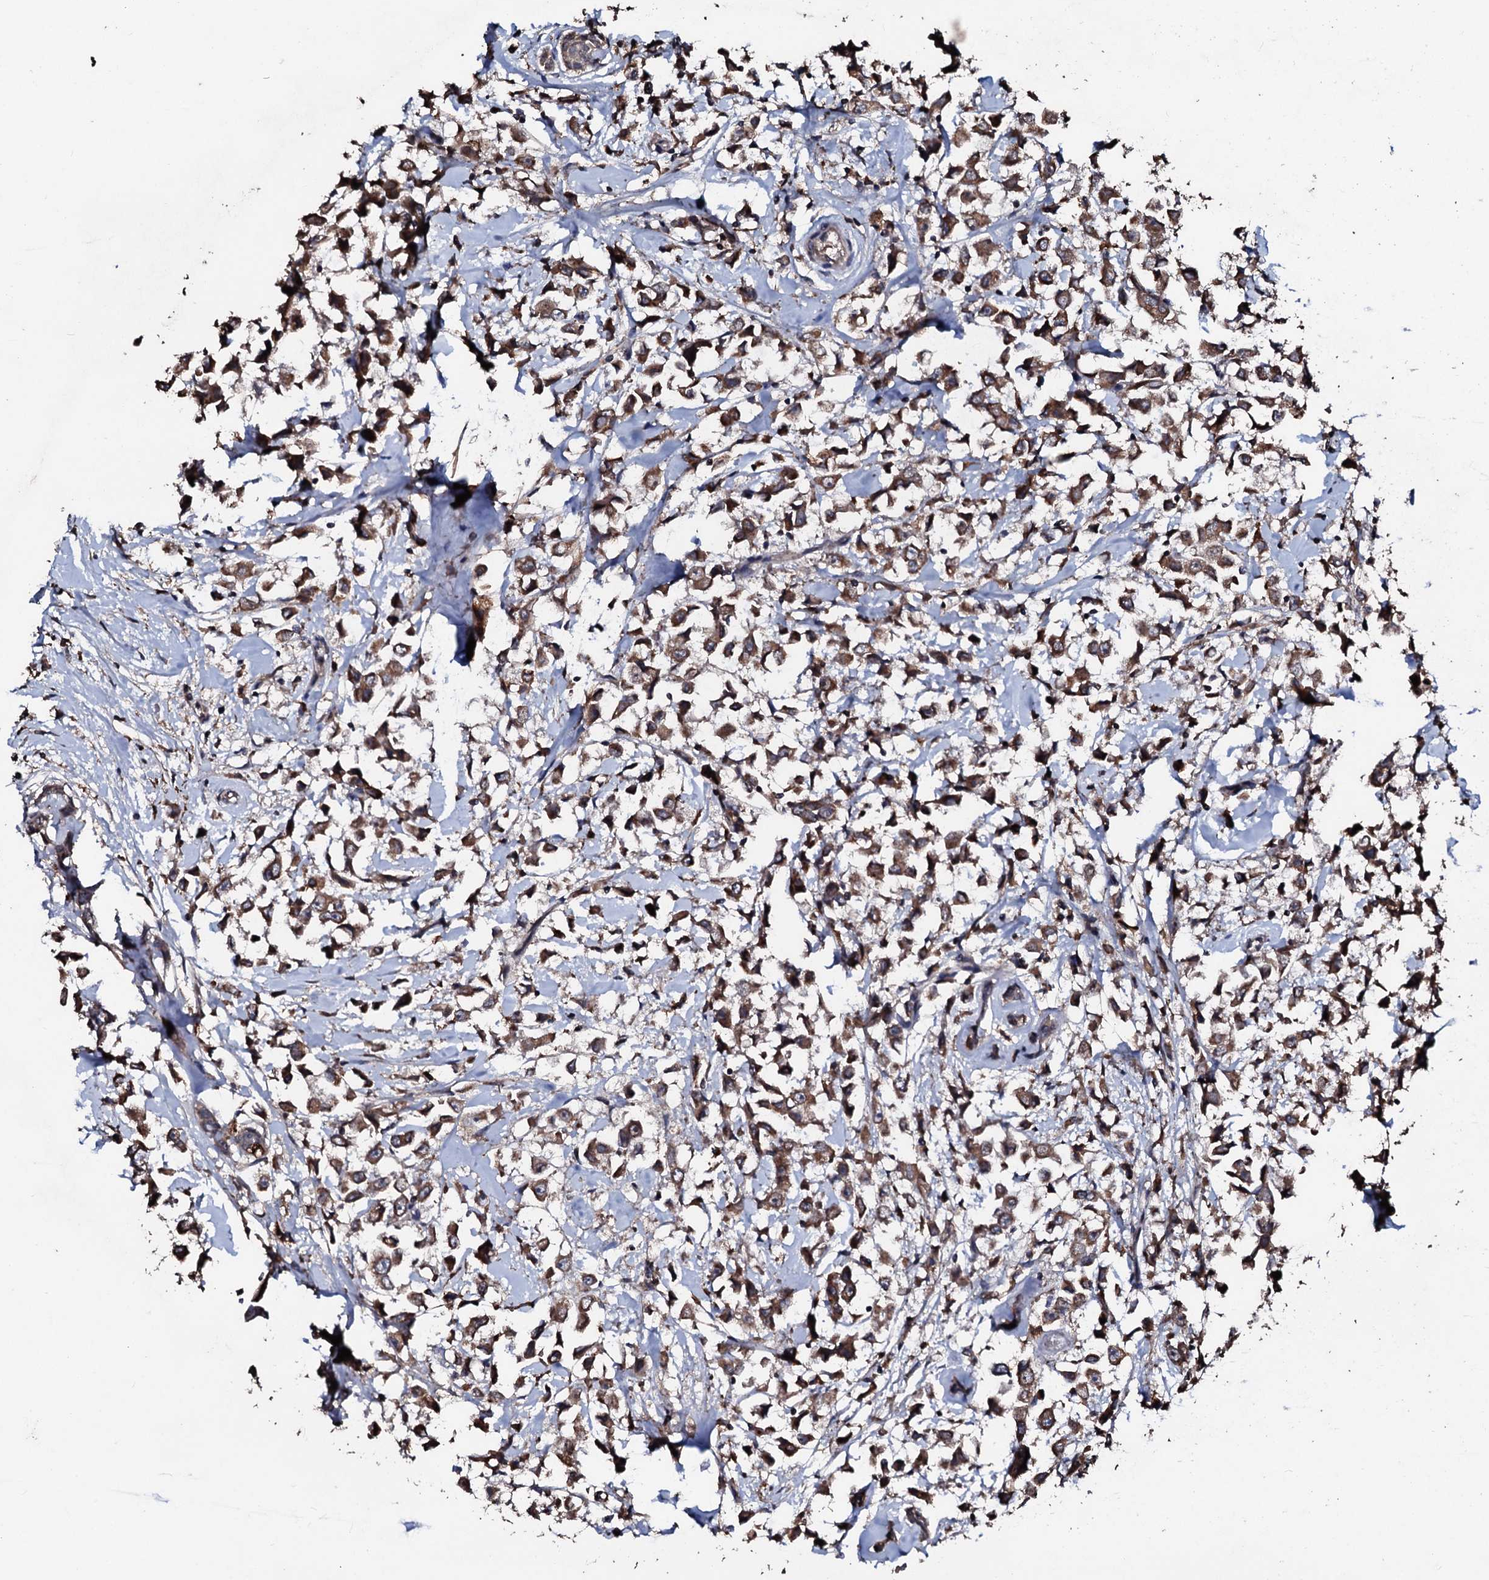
{"staining": {"intensity": "moderate", "quantity": ">75%", "location": "cytoplasmic/membranous"}, "tissue": "breast cancer", "cell_type": "Tumor cells", "image_type": "cancer", "snomed": [{"axis": "morphology", "description": "Duct carcinoma"}, {"axis": "topography", "description": "Breast"}], "caption": "Infiltrating ductal carcinoma (breast) stained for a protein (brown) demonstrates moderate cytoplasmic/membranous positive positivity in approximately >75% of tumor cells.", "gene": "SDHAF2", "patient": {"sex": "female", "age": 61}}